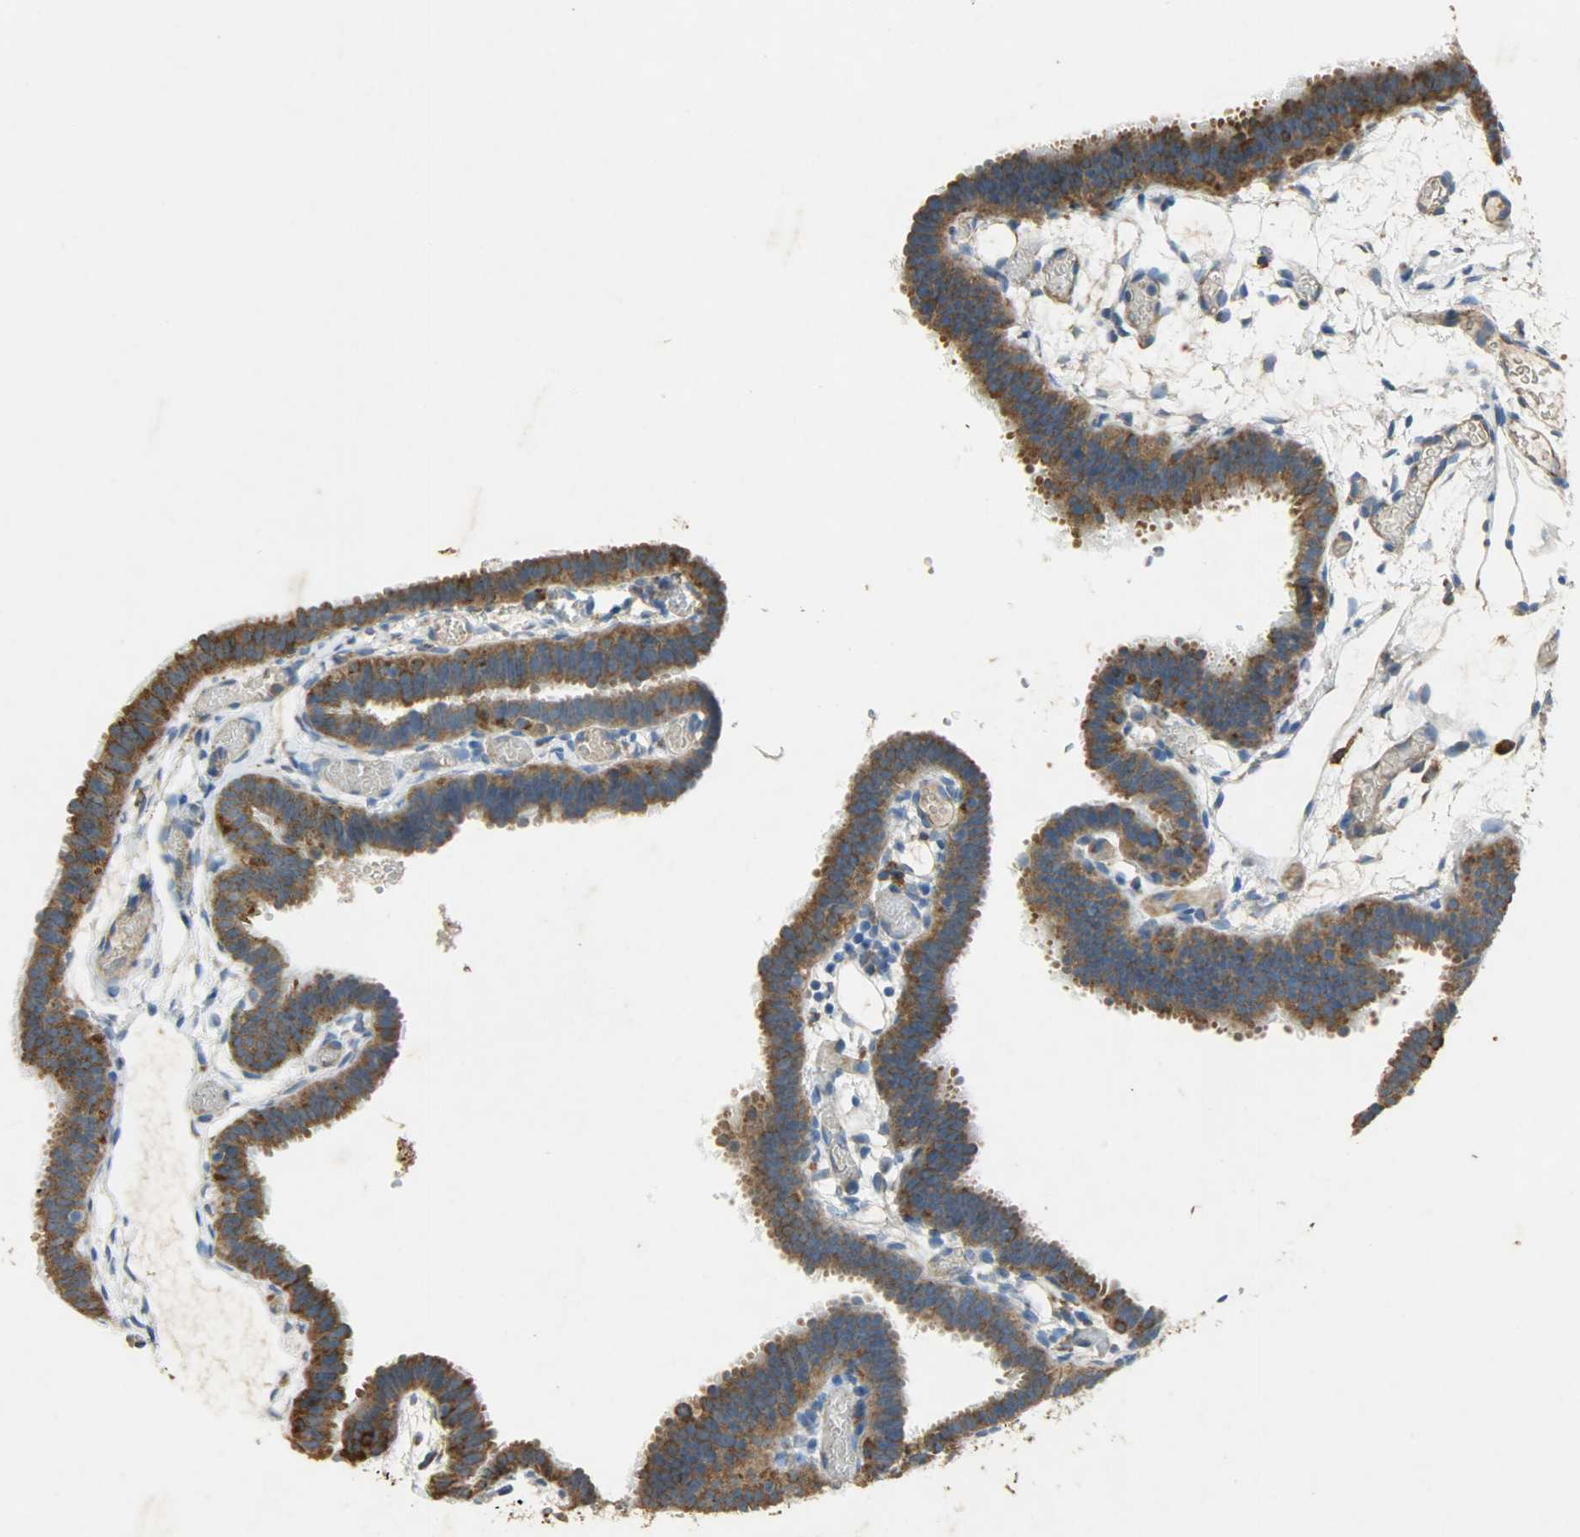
{"staining": {"intensity": "moderate", "quantity": ">75%", "location": "cytoplasmic/membranous"}, "tissue": "fallopian tube", "cell_type": "Glandular cells", "image_type": "normal", "snomed": [{"axis": "morphology", "description": "Normal tissue, NOS"}, {"axis": "topography", "description": "Fallopian tube"}], "caption": "IHC micrograph of normal human fallopian tube stained for a protein (brown), which reveals medium levels of moderate cytoplasmic/membranous staining in approximately >75% of glandular cells.", "gene": "HSPA5", "patient": {"sex": "female", "age": 29}}